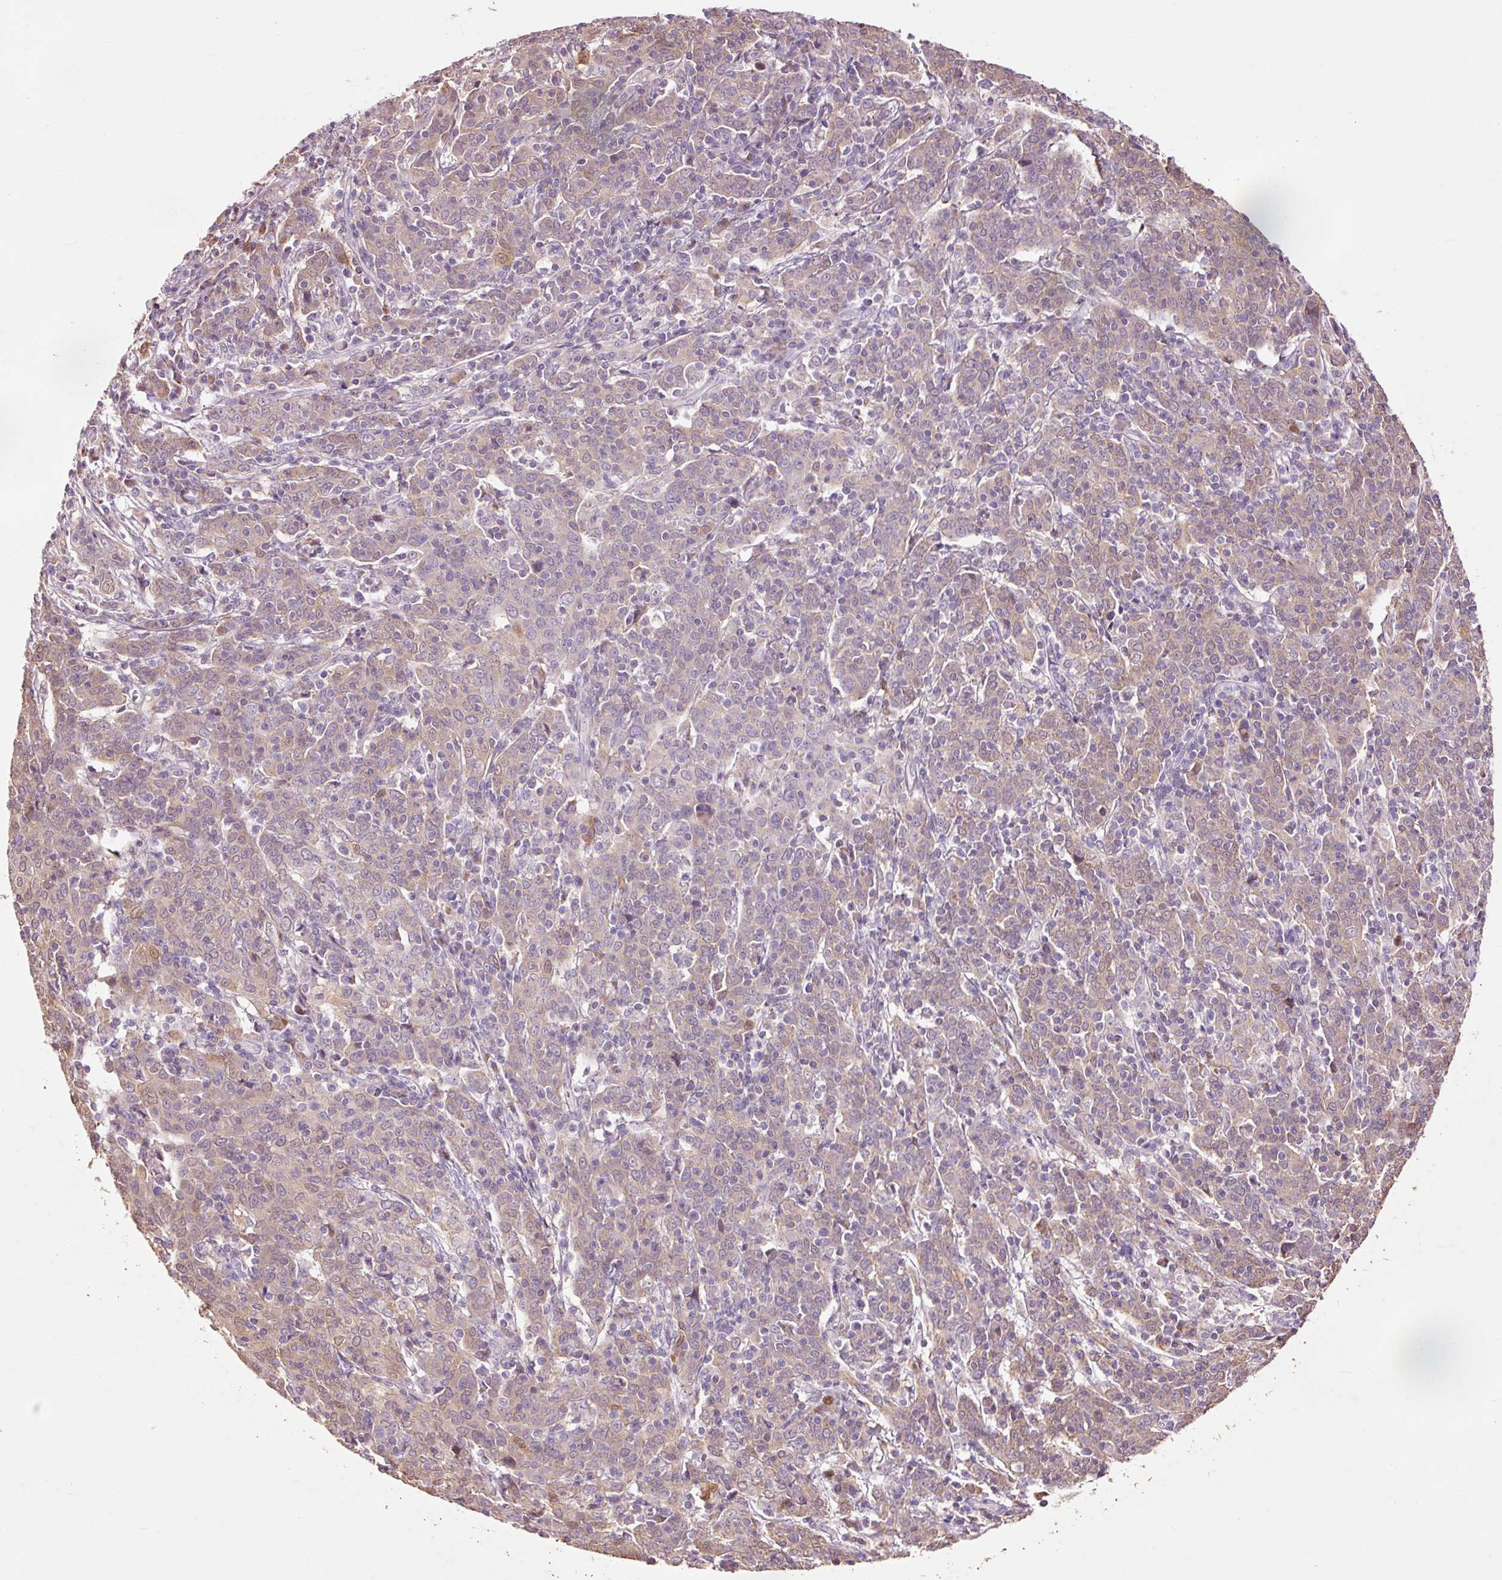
{"staining": {"intensity": "weak", "quantity": "<25%", "location": "cytoplasmic/membranous"}, "tissue": "cervical cancer", "cell_type": "Tumor cells", "image_type": "cancer", "snomed": [{"axis": "morphology", "description": "Squamous cell carcinoma, NOS"}, {"axis": "topography", "description": "Cervix"}], "caption": "This is an IHC image of cervical squamous cell carcinoma. There is no staining in tumor cells.", "gene": "PRDX5", "patient": {"sex": "female", "age": 67}}